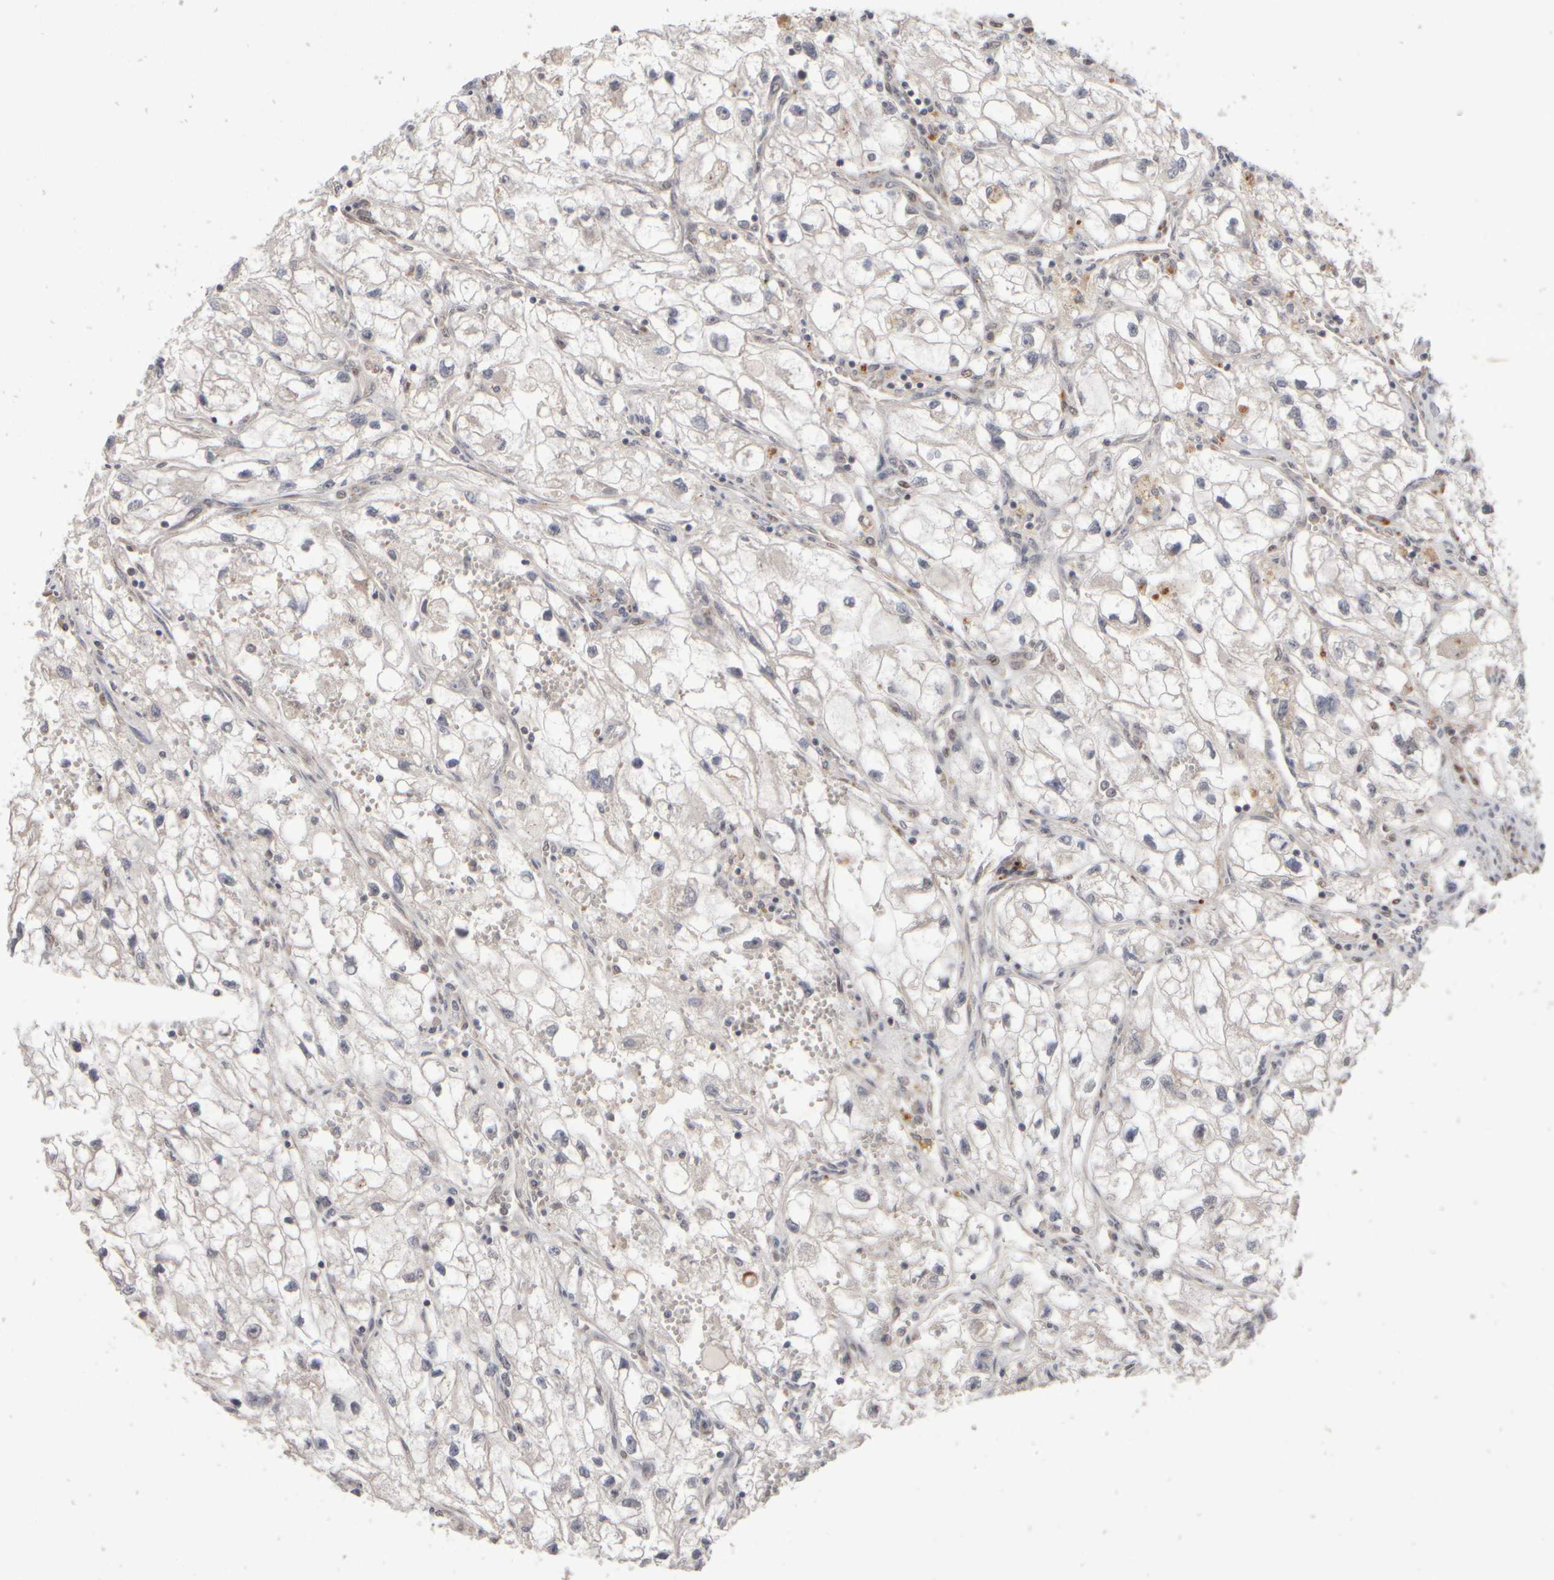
{"staining": {"intensity": "negative", "quantity": "none", "location": "none"}, "tissue": "renal cancer", "cell_type": "Tumor cells", "image_type": "cancer", "snomed": [{"axis": "morphology", "description": "Adenocarcinoma, NOS"}, {"axis": "topography", "description": "Kidney"}], "caption": "This histopathology image is of renal adenocarcinoma stained with immunohistochemistry (IHC) to label a protein in brown with the nuclei are counter-stained blue. There is no expression in tumor cells. The staining is performed using DAB (3,3'-diaminobenzidine) brown chromogen with nuclei counter-stained in using hematoxylin.", "gene": "ABHD11", "patient": {"sex": "female", "age": 70}}